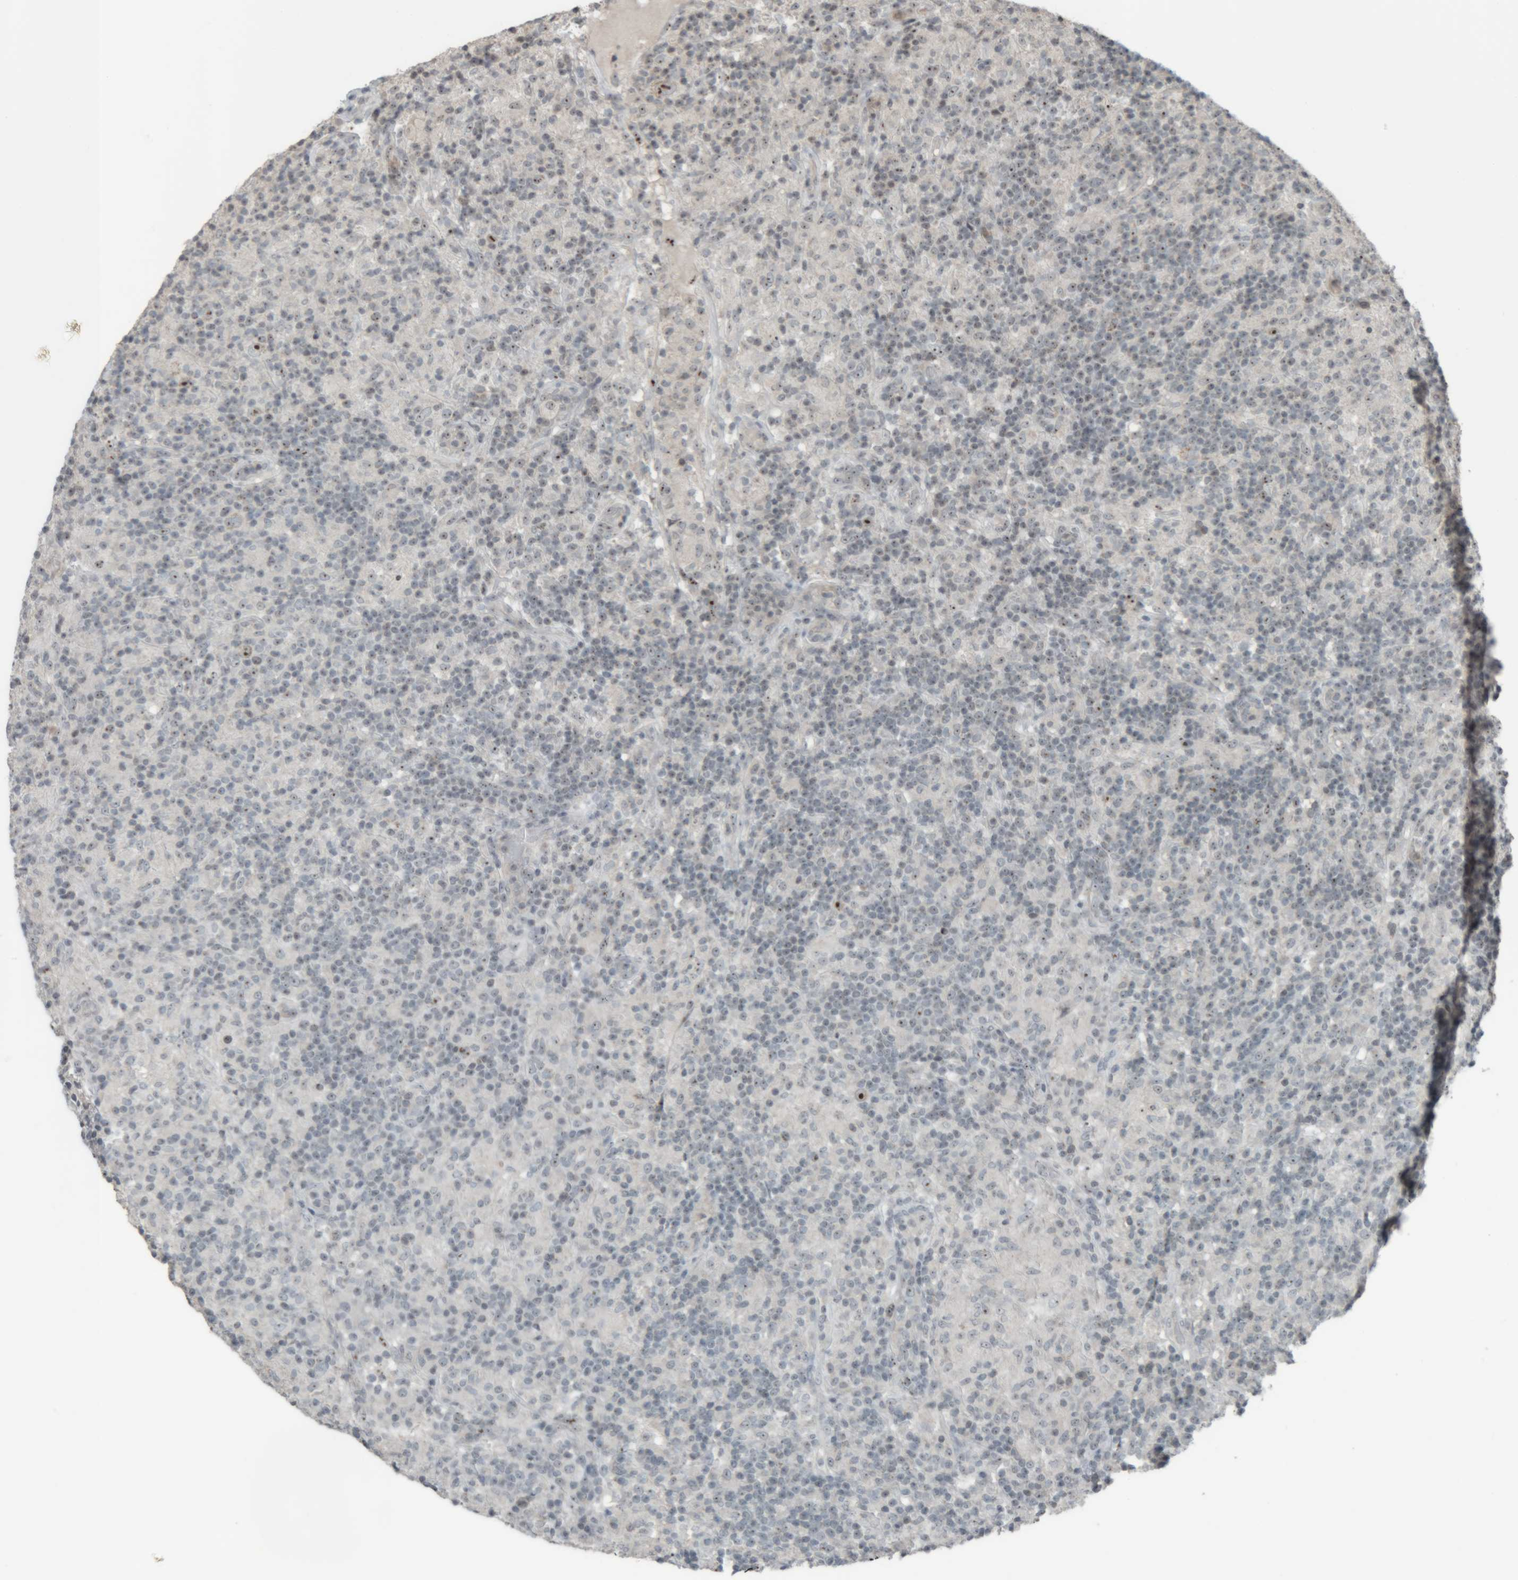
{"staining": {"intensity": "strong", "quantity": "25%-75%", "location": "nuclear"}, "tissue": "lymphoma", "cell_type": "Tumor cells", "image_type": "cancer", "snomed": [{"axis": "morphology", "description": "Hodgkin's disease, NOS"}, {"axis": "topography", "description": "Lymph node"}], "caption": "Strong nuclear staining for a protein is identified in about 25%-75% of tumor cells of Hodgkin's disease using immunohistochemistry.", "gene": "RPF1", "patient": {"sex": "male", "age": 70}}